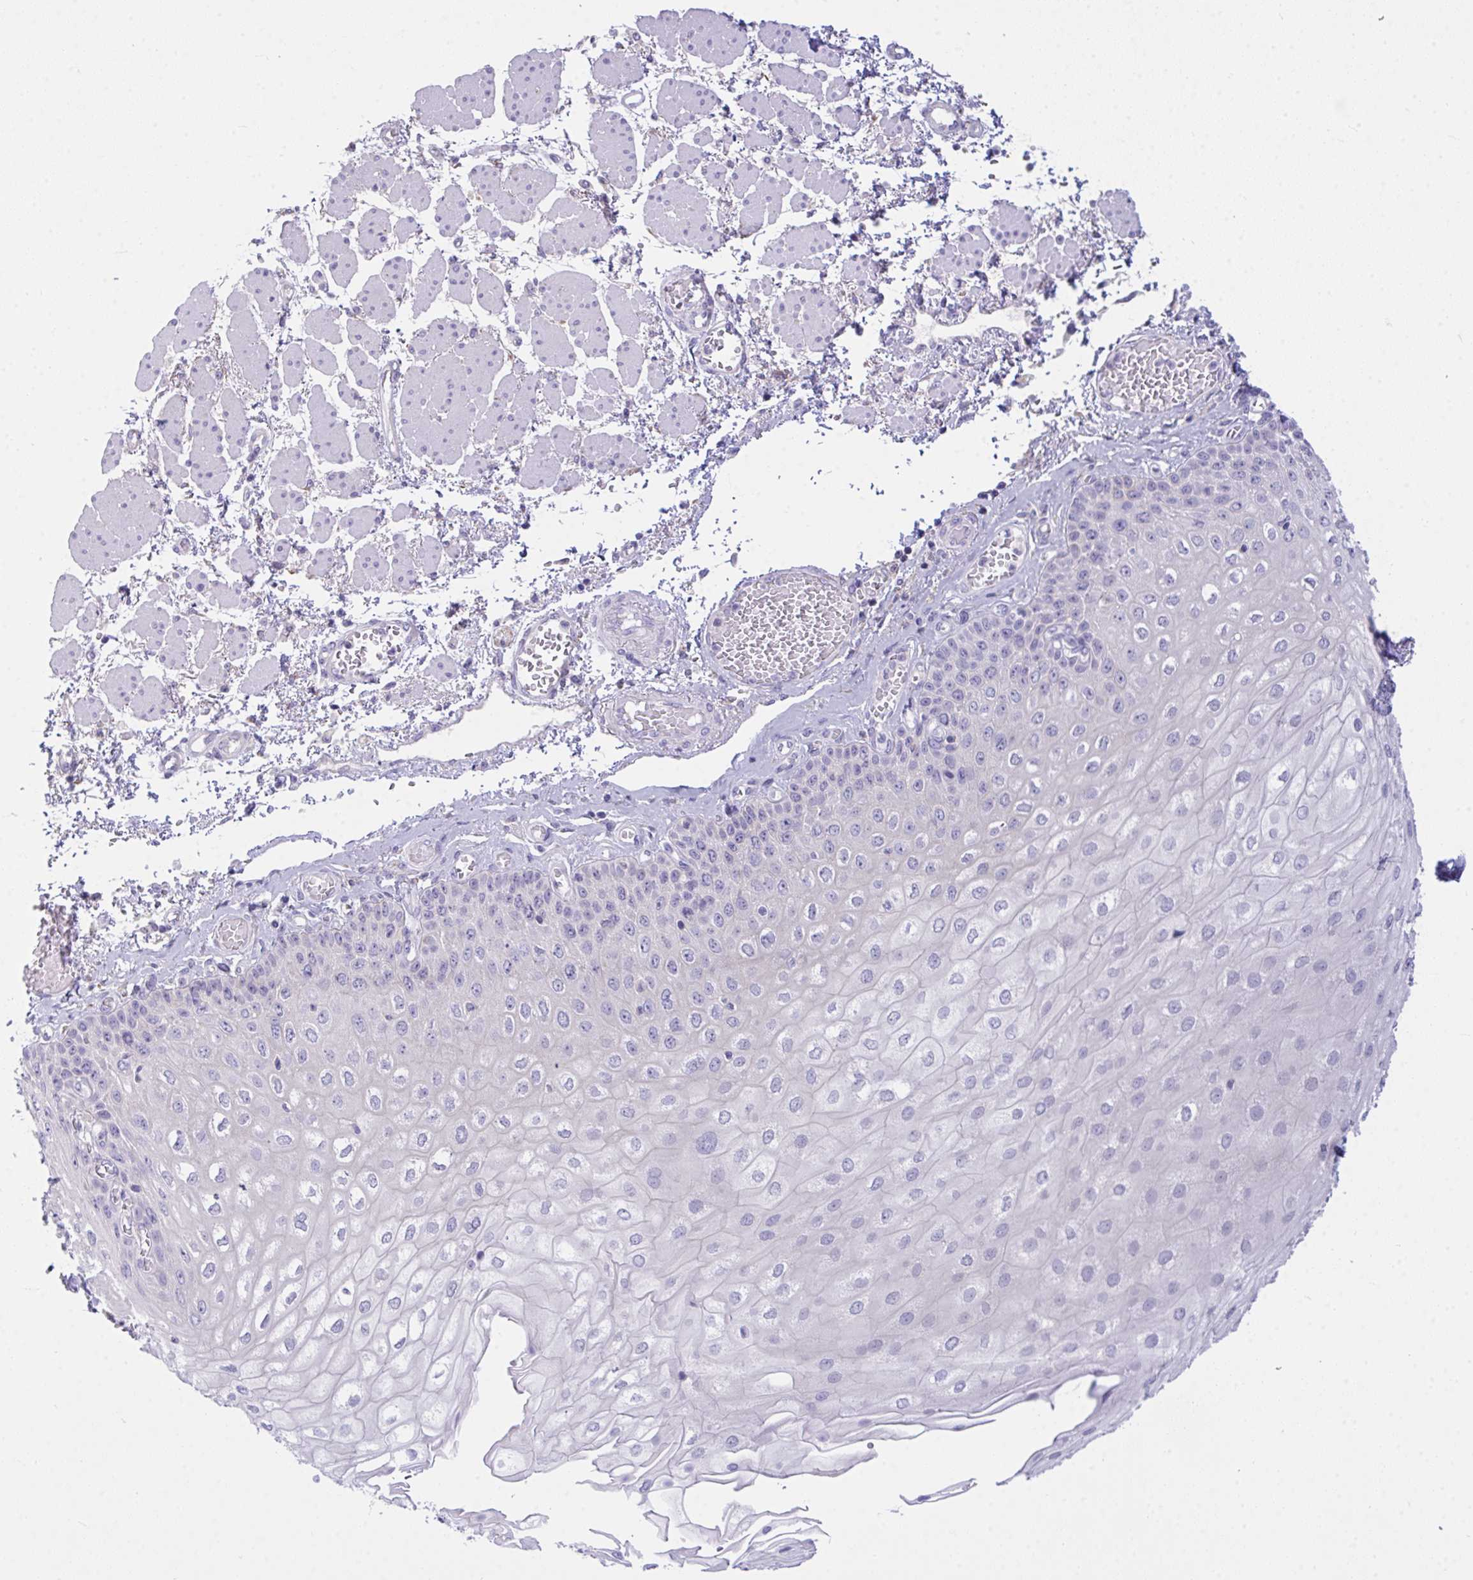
{"staining": {"intensity": "negative", "quantity": "none", "location": "none"}, "tissue": "esophagus", "cell_type": "Squamous epithelial cells", "image_type": "normal", "snomed": [{"axis": "morphology", "description": "Normal tissue, NOS"}, {"axis": "morphology", "description": "Adenocarcinoma, NOS"}, {"axis": "topography", "description": "Esophagus"}], "caption": "Immunohistochemistry (IHC) histopathology image of normal esophagus: human esophagus stained with DAB (3,3'-diaminobenzidine) exhibits no significant protein expression in squamous epithelial cells.", "gene": "SEMA6B", "patient": {"sex": "male", "age": 81}}